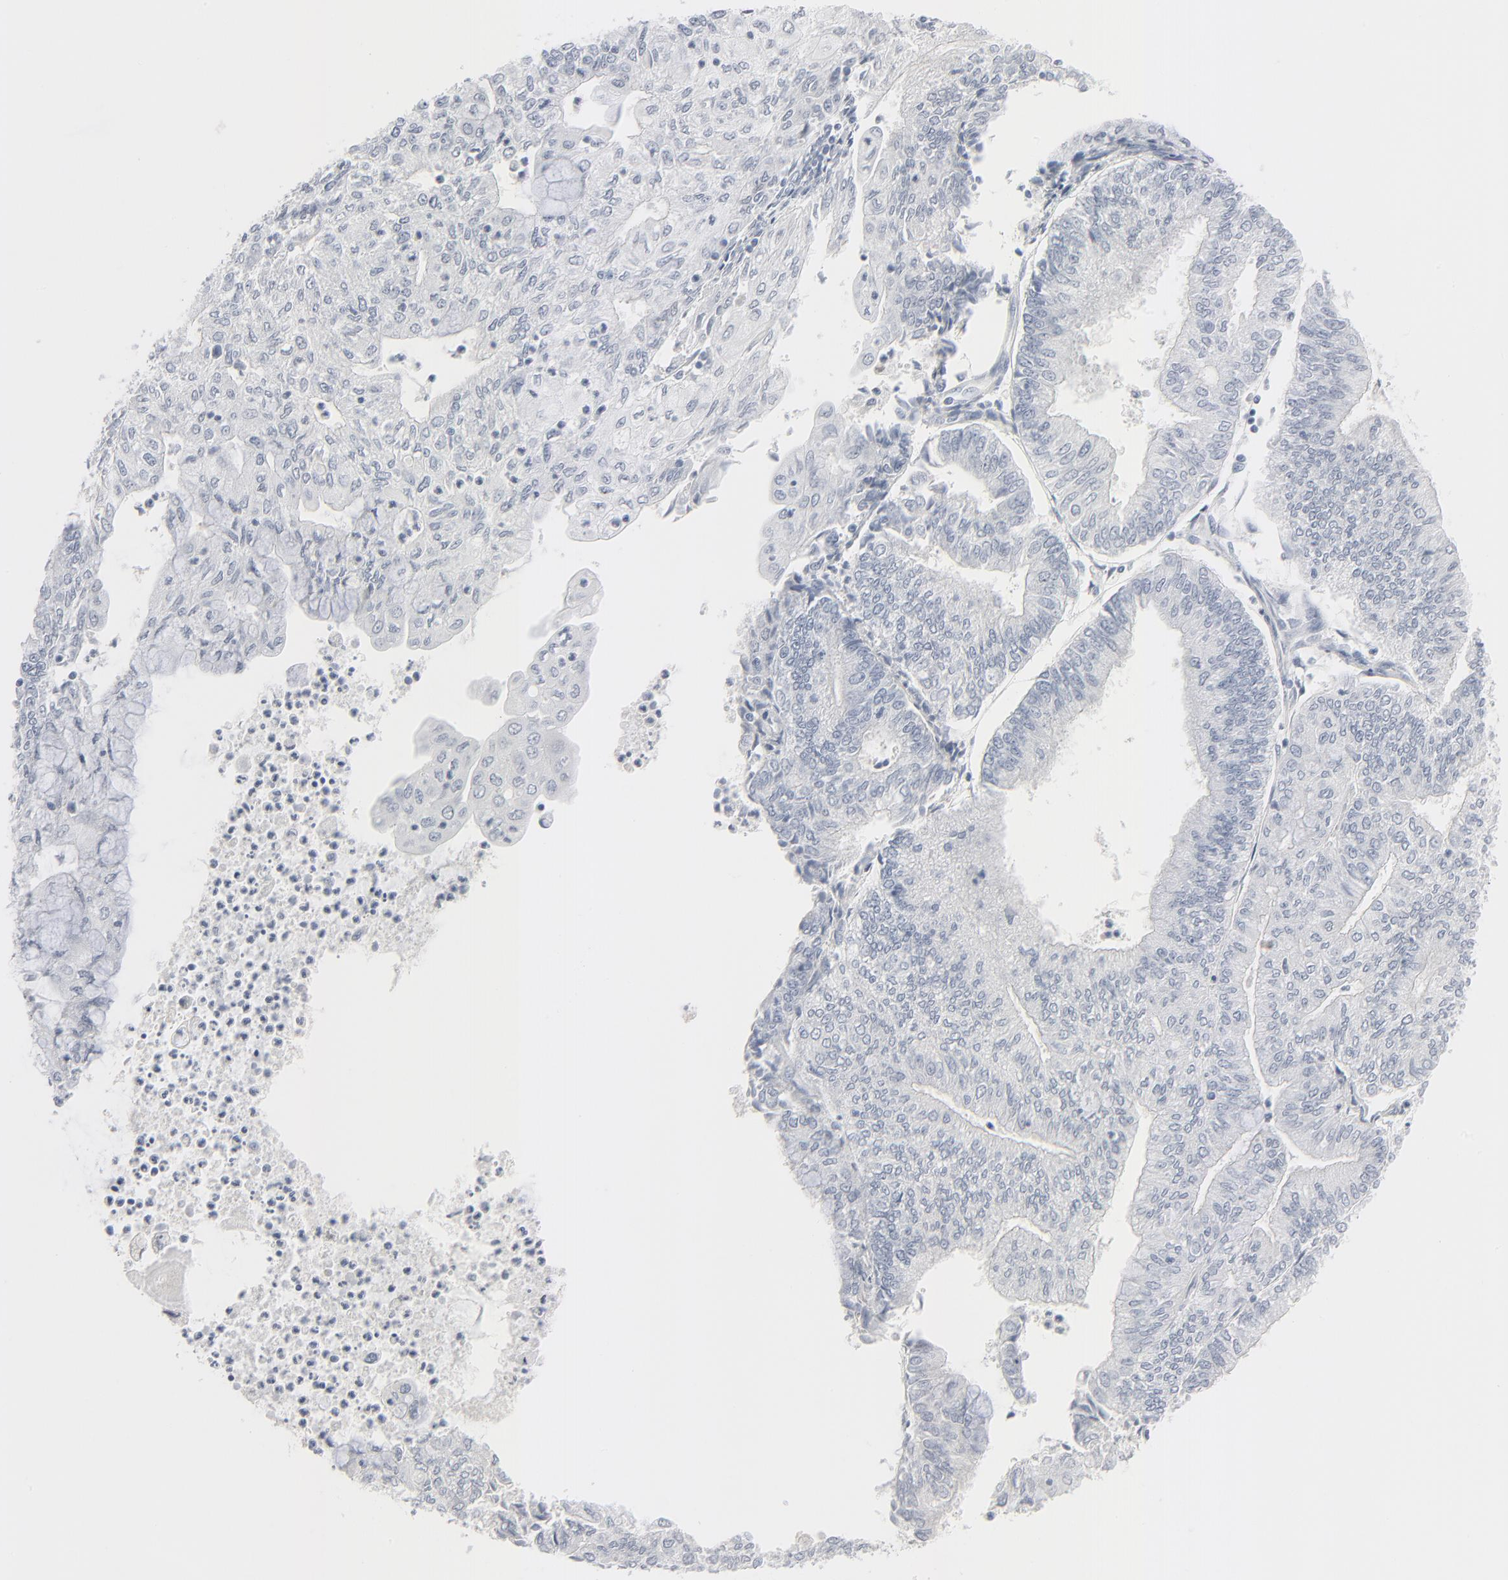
{"staining": {"intensity": "negative", "quantity": "none", "location": "none"}, "tissue": "endometrial cancer", "cell_type": "Tumor cells", "image_type": "cancer", "snomed": [{"axis": "morphology", "description": "Adenocarcinoma, NOS"}, {"axis": "topography", "description": "Endometrium"}], "caption": "Immunohistochemistry (IHC) photomicrograph of human endometrial cancer (adenocarcinoma) stained for a protein (brown), which exhibits no staining in tumor cells.", "gene": "MITF", "patient": {"sex": "female", "age": 76}}